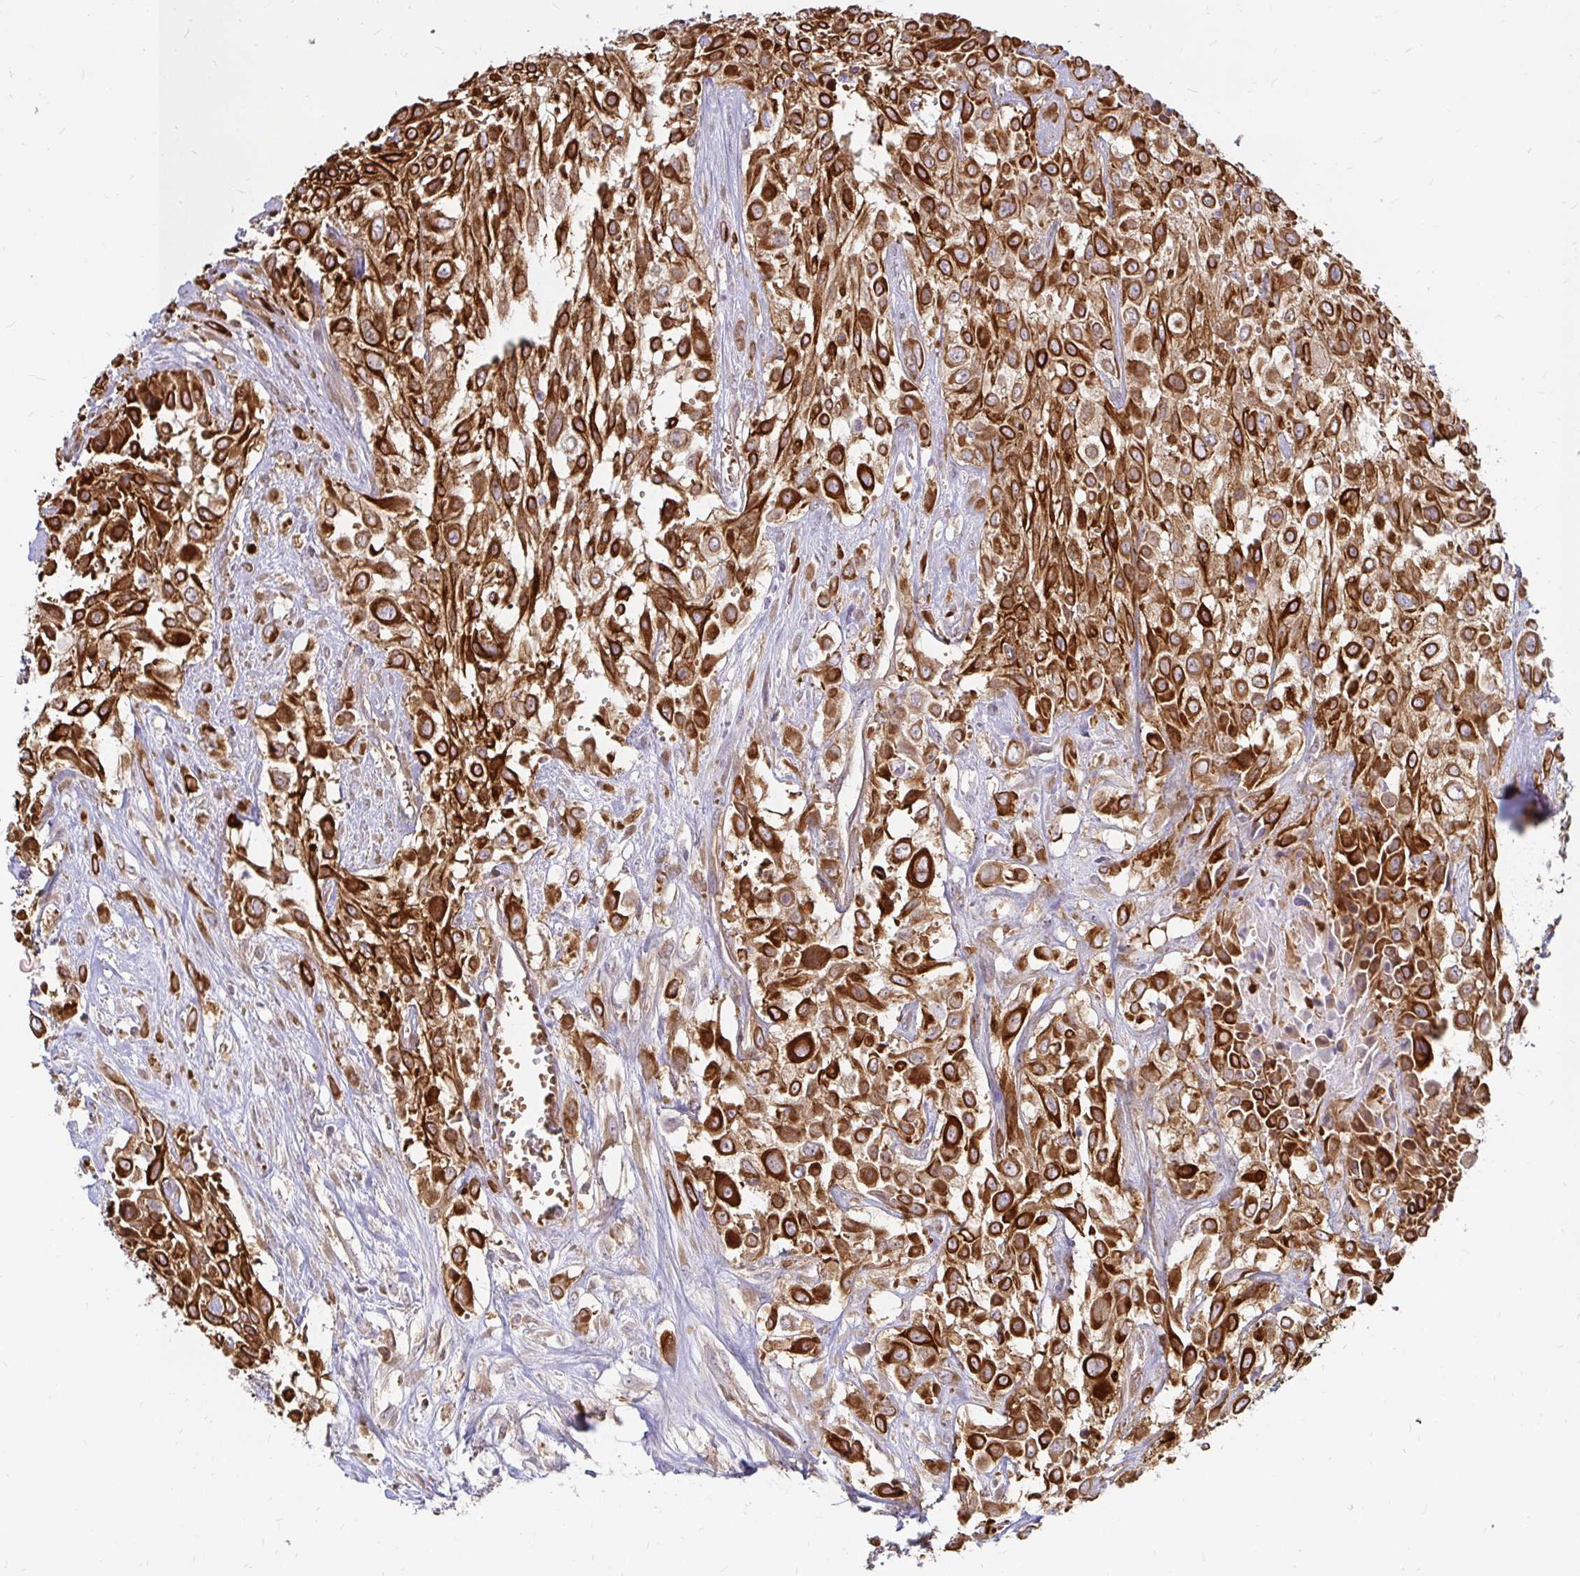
{"staining": {"intensity": "strong", "quantity": ">75%", "location": "cytoplasmic/membranous"}, "tissue": "urothelial cancer", "cell_type": "Tumor cells", "image_type": "cancer", "snomed": [{"axis": "morphology", "description": "Urothelial carcinoma, High grade"}, {"axis": "topography", "description": "Urinary bladder"}], "caption": "Immunohistochemistry (DAB) staining of human urothelial carcinoma (high-grade) demonstrates strong cytoplasmic/membranous protein positivity in about >75% of tumor cells. (brown staining indicates protein expression, while blue staining denotes nuclei).", "gene": "CAST", "patient": {"sex": "male", "age": 57}}